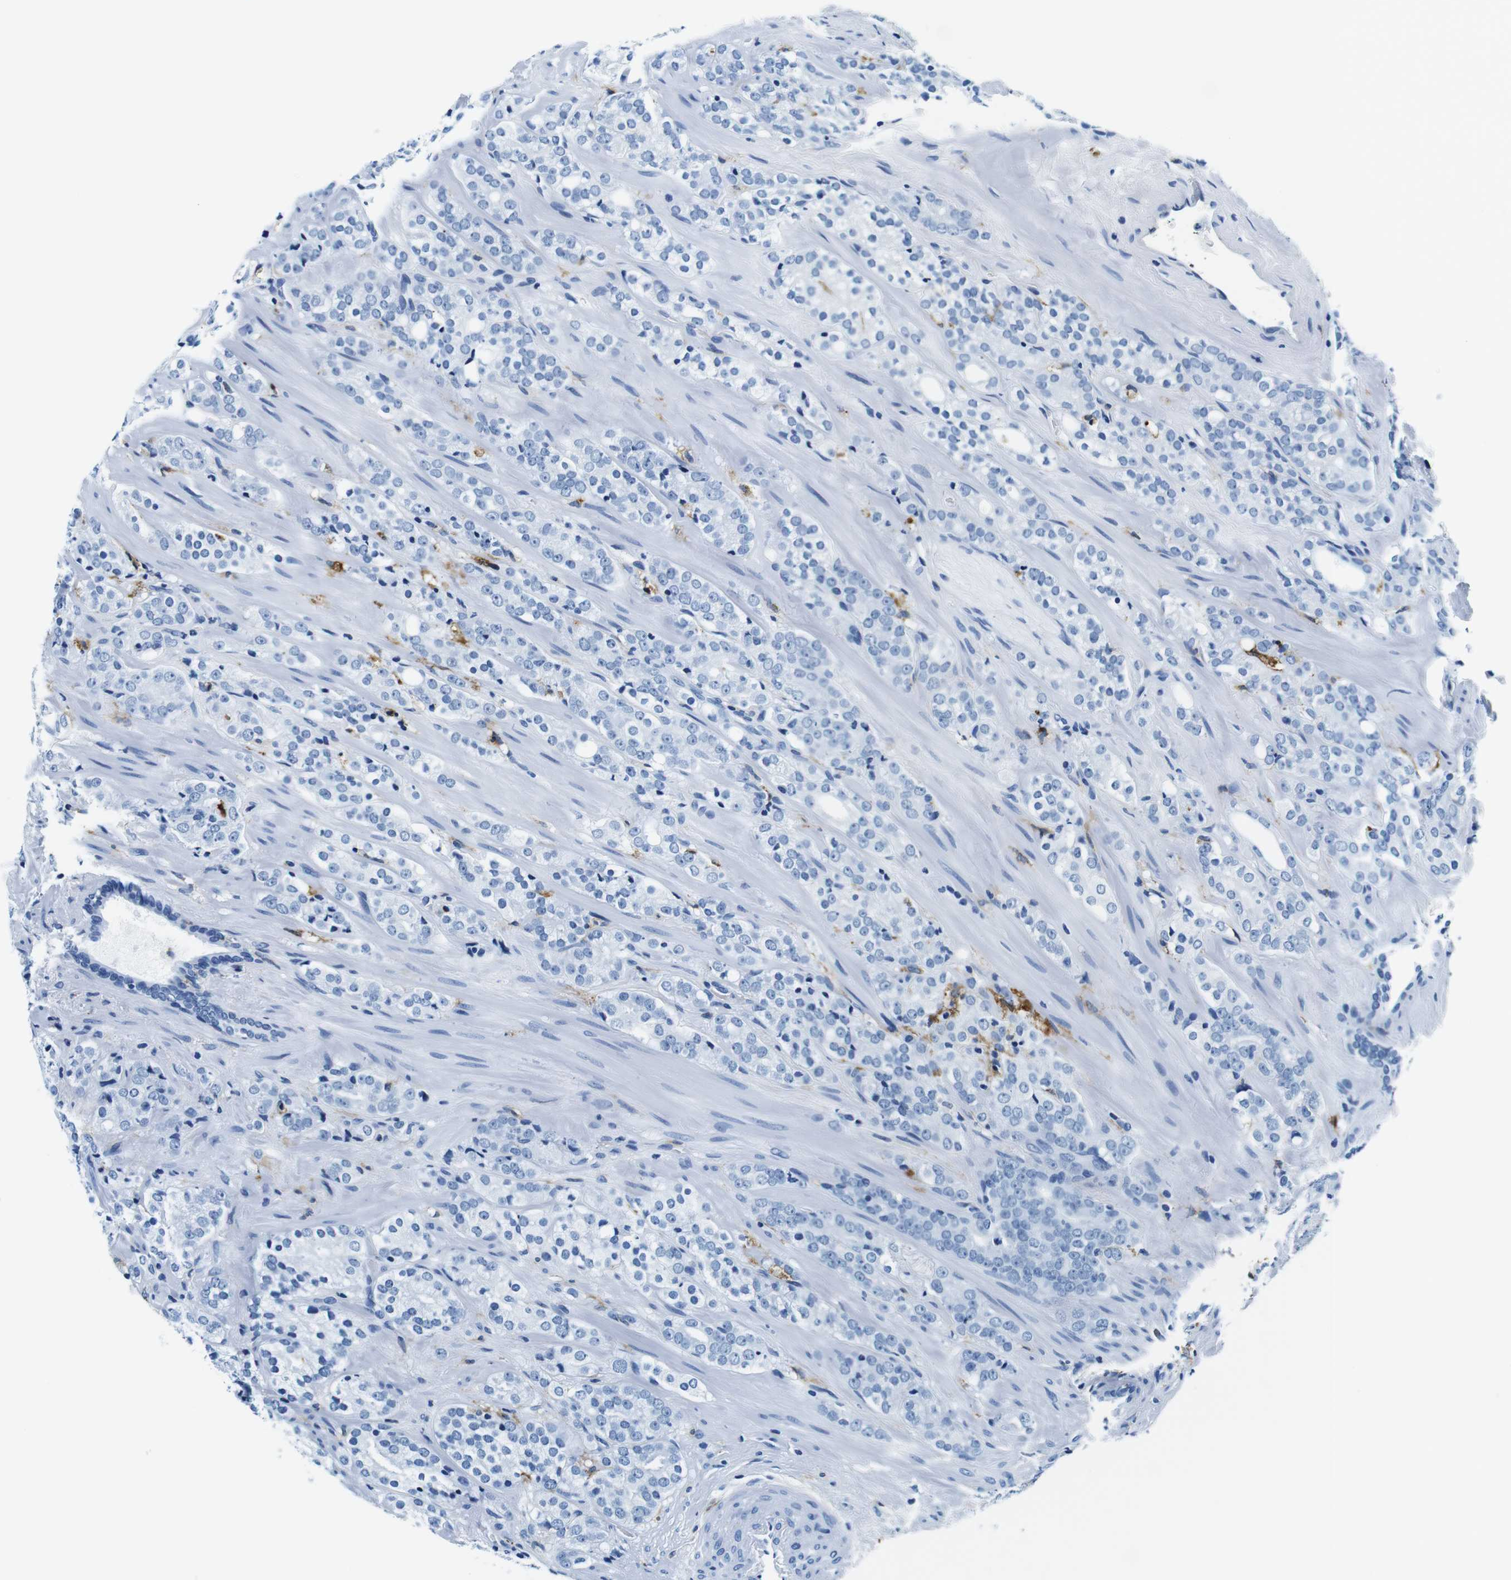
{"staining": {"intensity": "negative", "quantity": "none", "location": "none"}, "tissue": "prostate cancer", "cell_type": "Tumor cells", "image_type": "cancer", "snomed": [{"axis": "morphology", "description": "Adenocarcinoma, High grade"}, {"axis": "topography", "description": "Prostate"}], "caption": "The photomicrograph demonstrates no significant staining in tumor cells of adenocarcinoma (high-grade) (prostate).", "gene": "HLA-DRB1", "patient": {"sex": "male", "age": 71}}